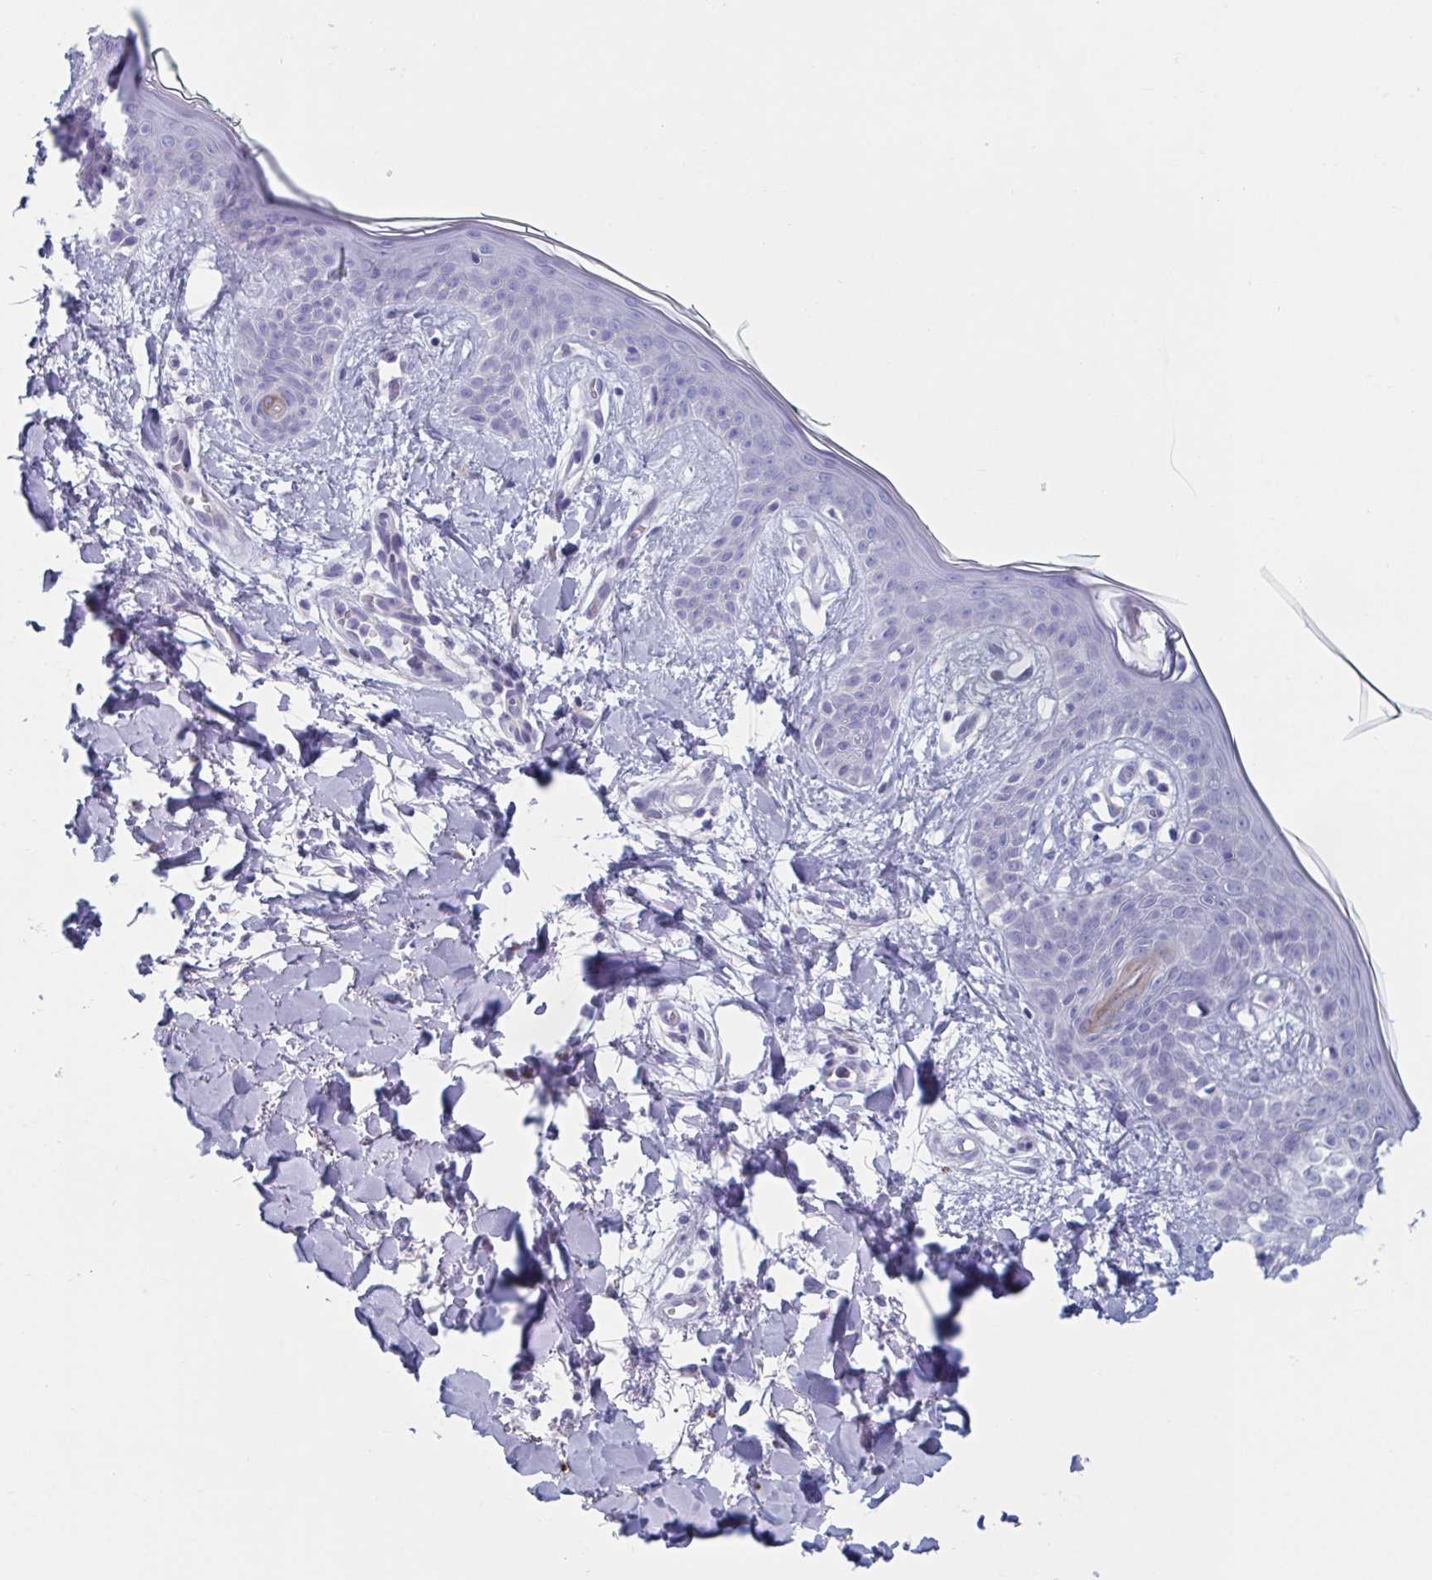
{"staining": {"intensity": "negative", "quantity": "none", "location": "none"}, "tissue": "skin", "cell_type": "Fibroblasts", "image_type": "normal", "snomed": [{"axis": "morphology", "description": "Normal tissue, NOS"}, {"axis": "topography", "description": "Skin"}], "caption": "There is no significant expression in fibroblasts of skin. (DAB IHC visualized using brightfield microscopy, high magnification).", "gene": "HSD11B2", "patient": {"sex": "female", "age": 34}}